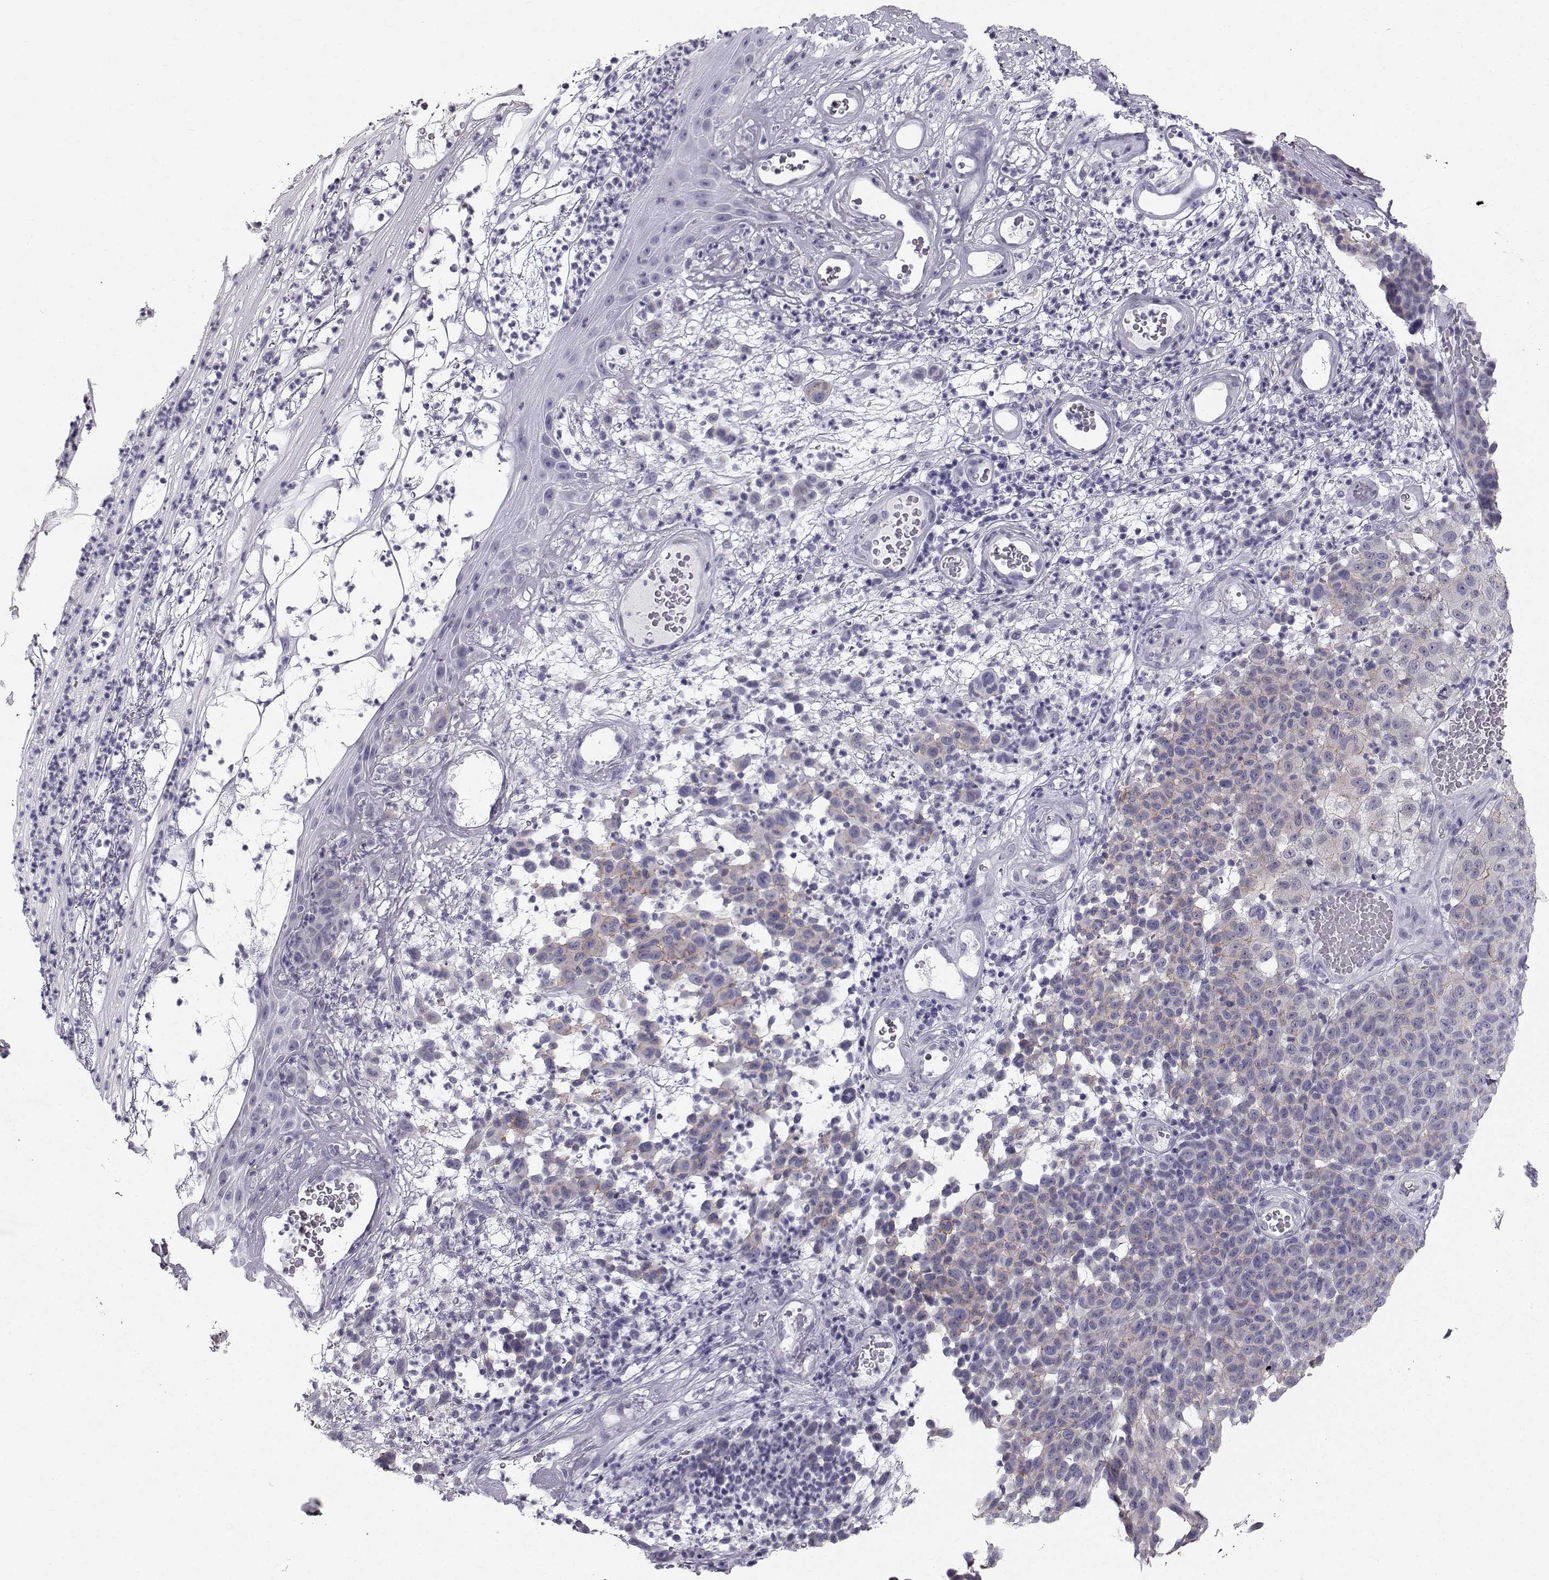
{"staining": {"intensity": "negative", "quantity": "none", "location": "none"}, "tissue": "melanoma", "cell_type": "Tumor cells", "image_type": "cancer", "snomed": [{"axis": "morphology", "description": "Malignant melanoma, NOS"}, {"axis": "topography", "description": "Skin"}], "caption": "This is a micrograph of IHC staining of malignant melanoma, which shows no expression in tumor cells. (DAB IHC, high magnification).", "gene": "SPDYE4", "patient": {"sex": "male", "age": 59}}